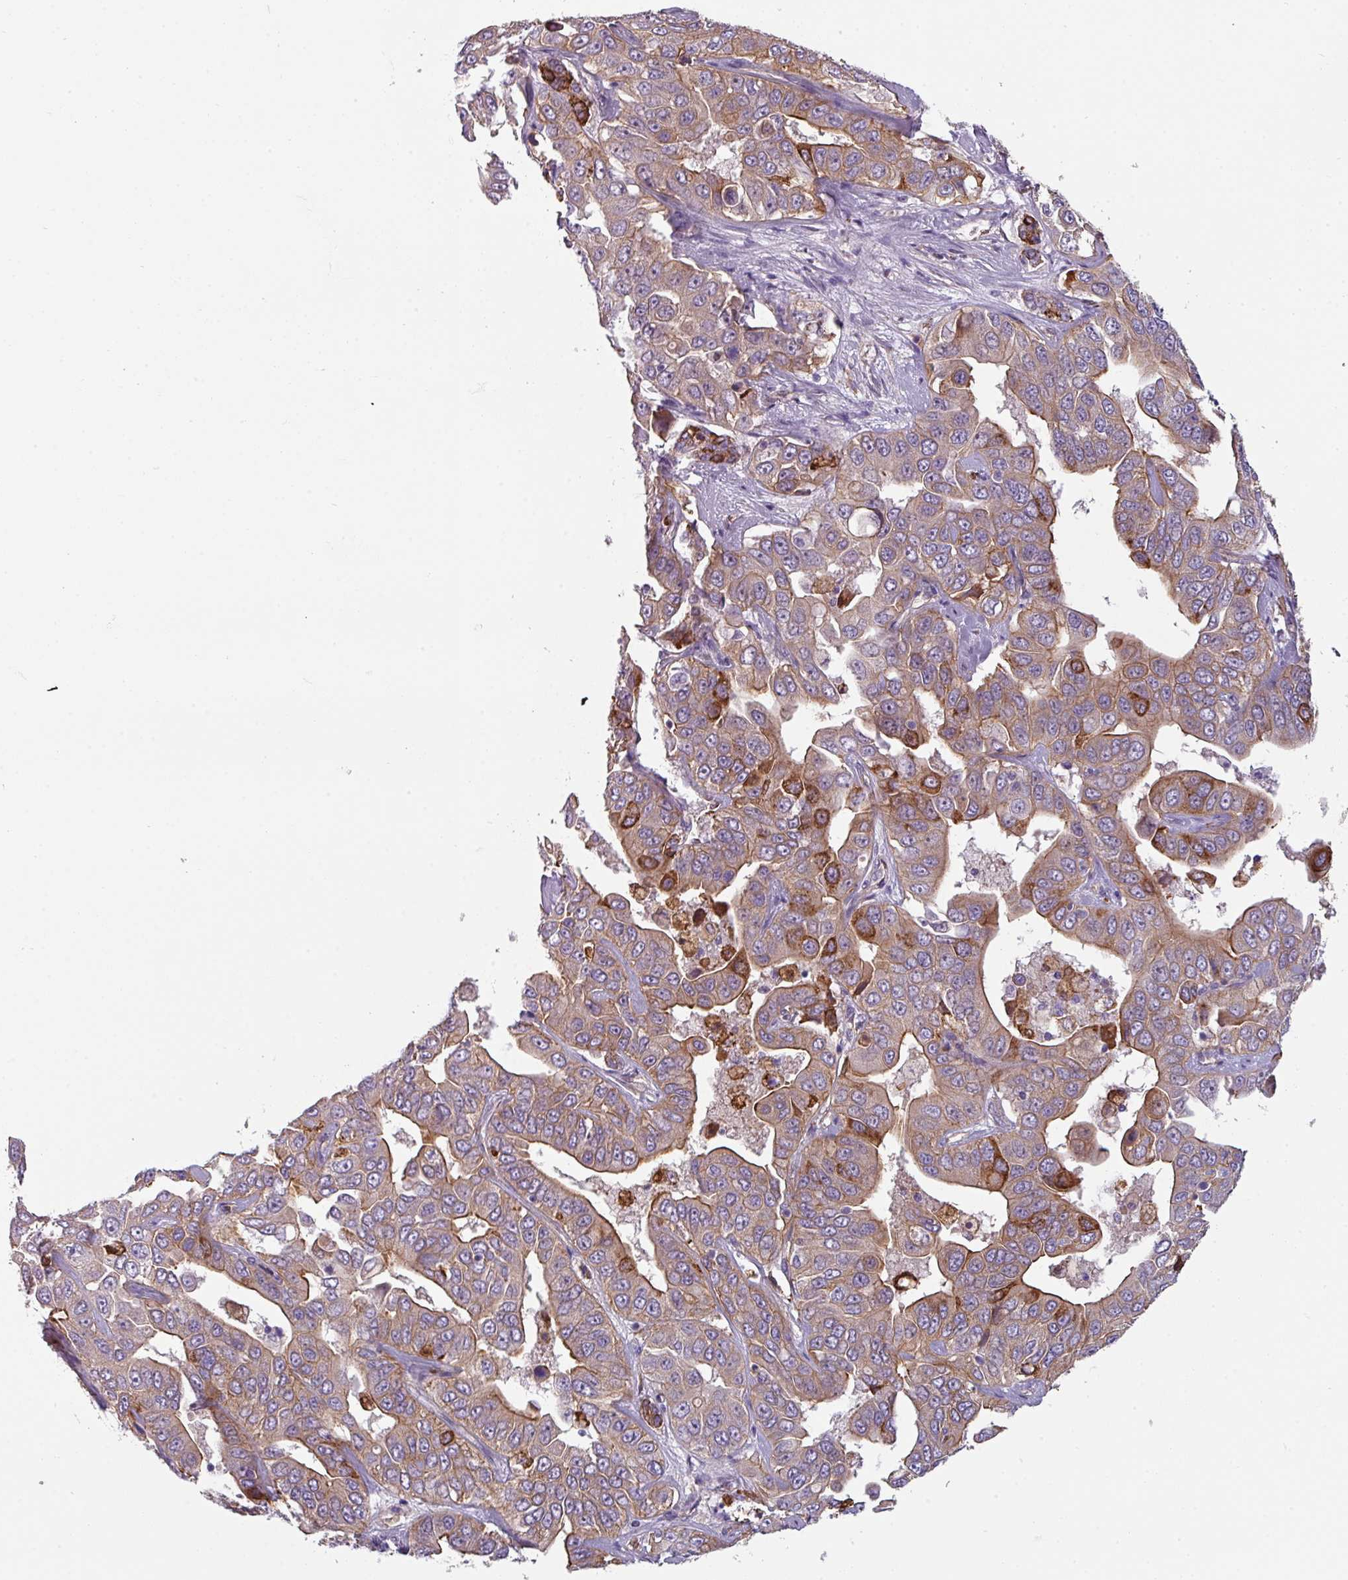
{"staining": {"intensity": "strong", "quantity": "<25%", "location": "cytoplasmic/membranous"}, "tissue": "liver cancer", "cell_type": "Tumor cells", "image_type": "cancer", "snomed": [{"axis": "morphology", "description": "Cholangiocarcinoma"}, {"axis": "topography", "description": "Liver"}], "caption": "Immunohistochemistry (IHC) staining of liver cholangiocarcinoma, which displays medium levels of strong cytoplasmic/membranous positivity in about <25% of tumor cells indicating strong cytoplasmic/membranous protein staining. The staining was performed using DAB (brown) for protein detection and nuclei were counterstained in hematoxylin (blue).", "gene": "BUD23", "patient": {"sex": "female", "age": 52}}